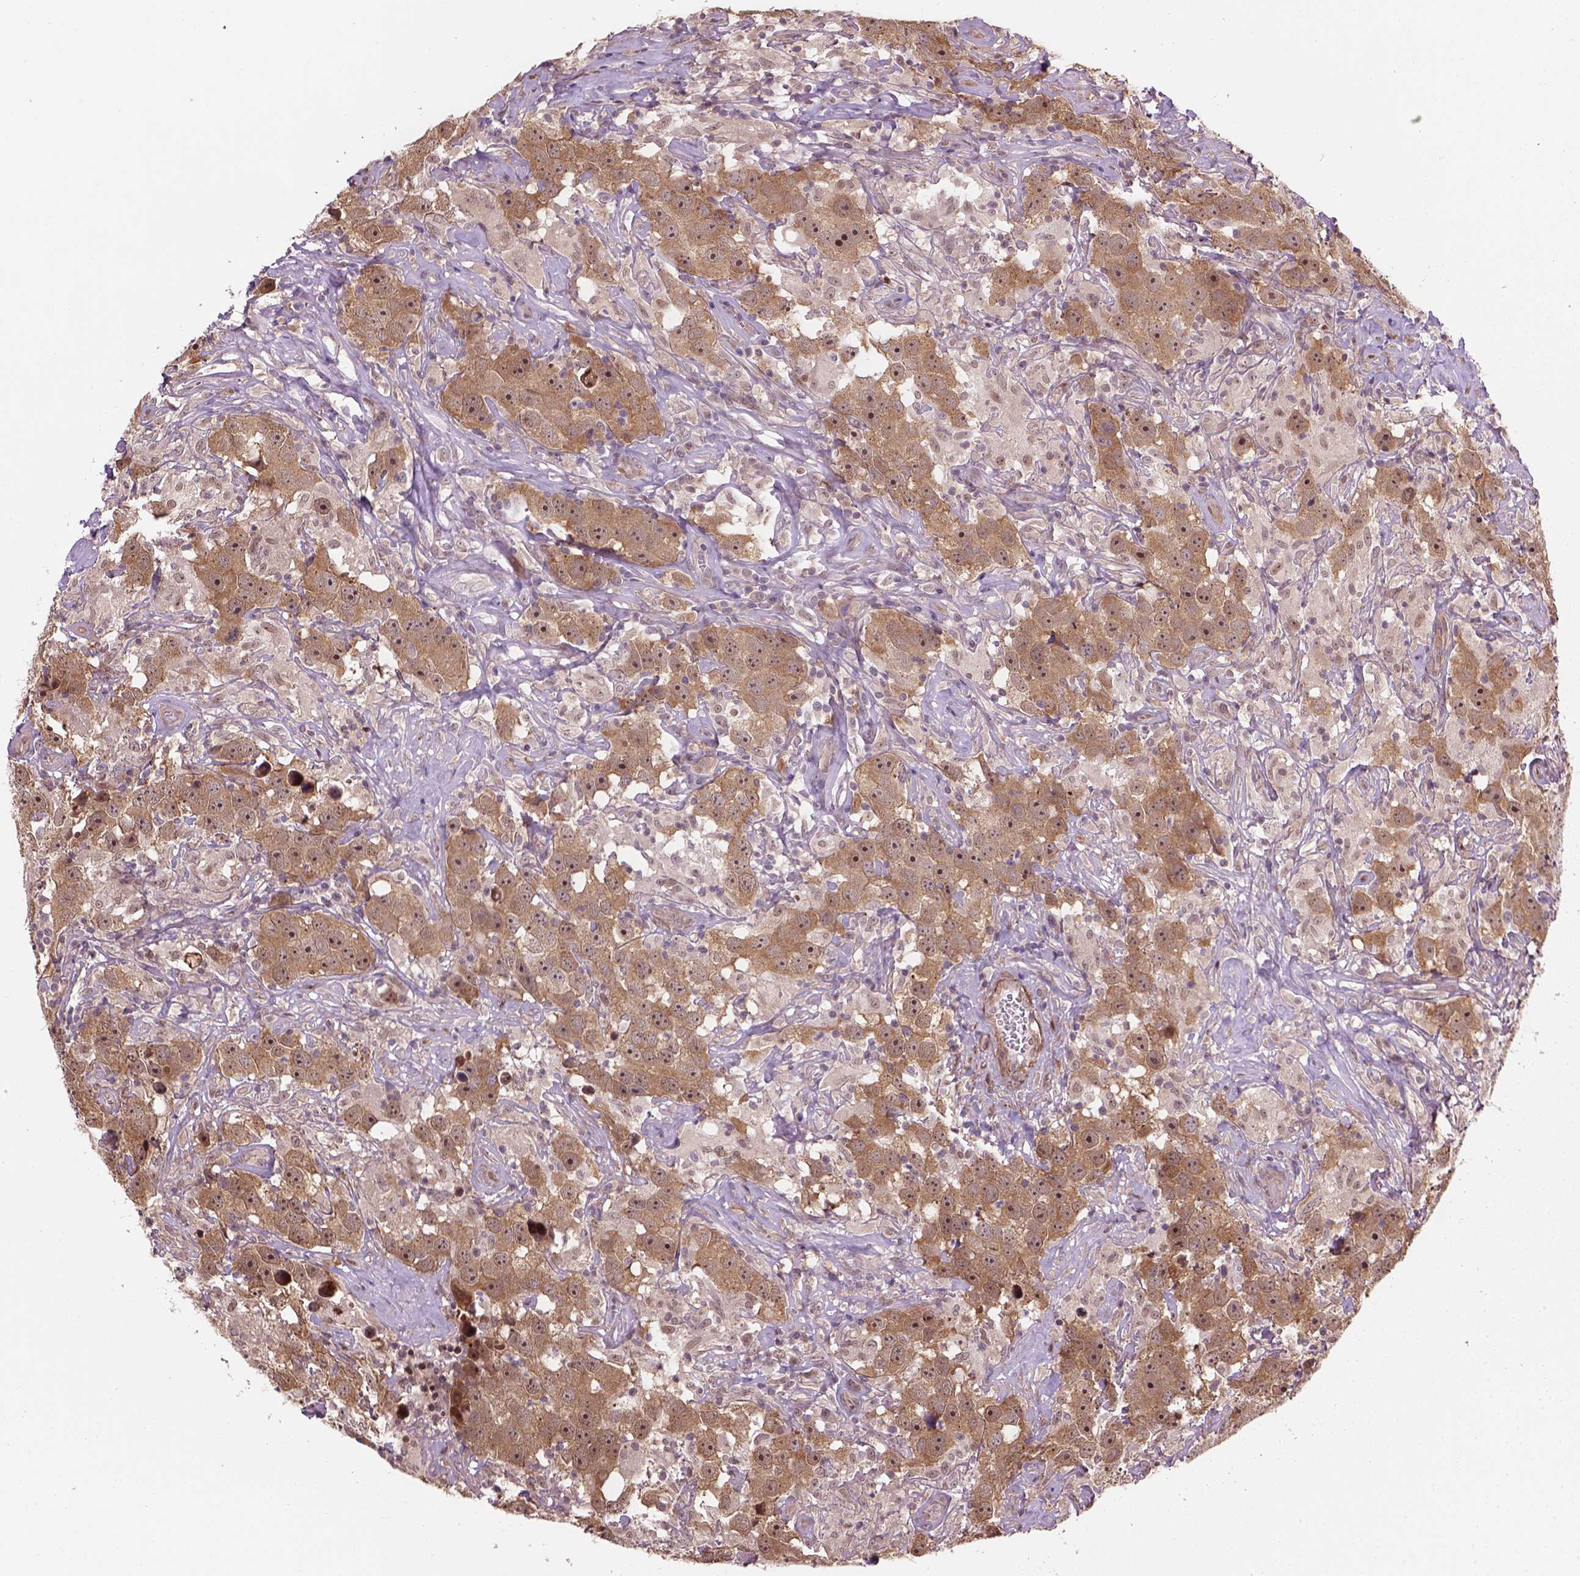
{"staining": {"intensity": "moderate", "quantity": "25%-75%", "location": "cytoplasmic/membranous,nuclear"}, "tissue": "testis cancer", "cell_type": "Tumor cells", "image_type": "cancer", "snomed": [{"axis": "morphology", "description": "Seminoma, NOS"}, {"axis": "topography", "description": "Testis"}], "caption": "The immunohistochemical stain highlights moderate cytoplasmic/membranous and nuclear positivity in tumor cells of testis seminoma tissue.", "gene": "PSMD11", "patient": {"sex": "male", "age": 49}}